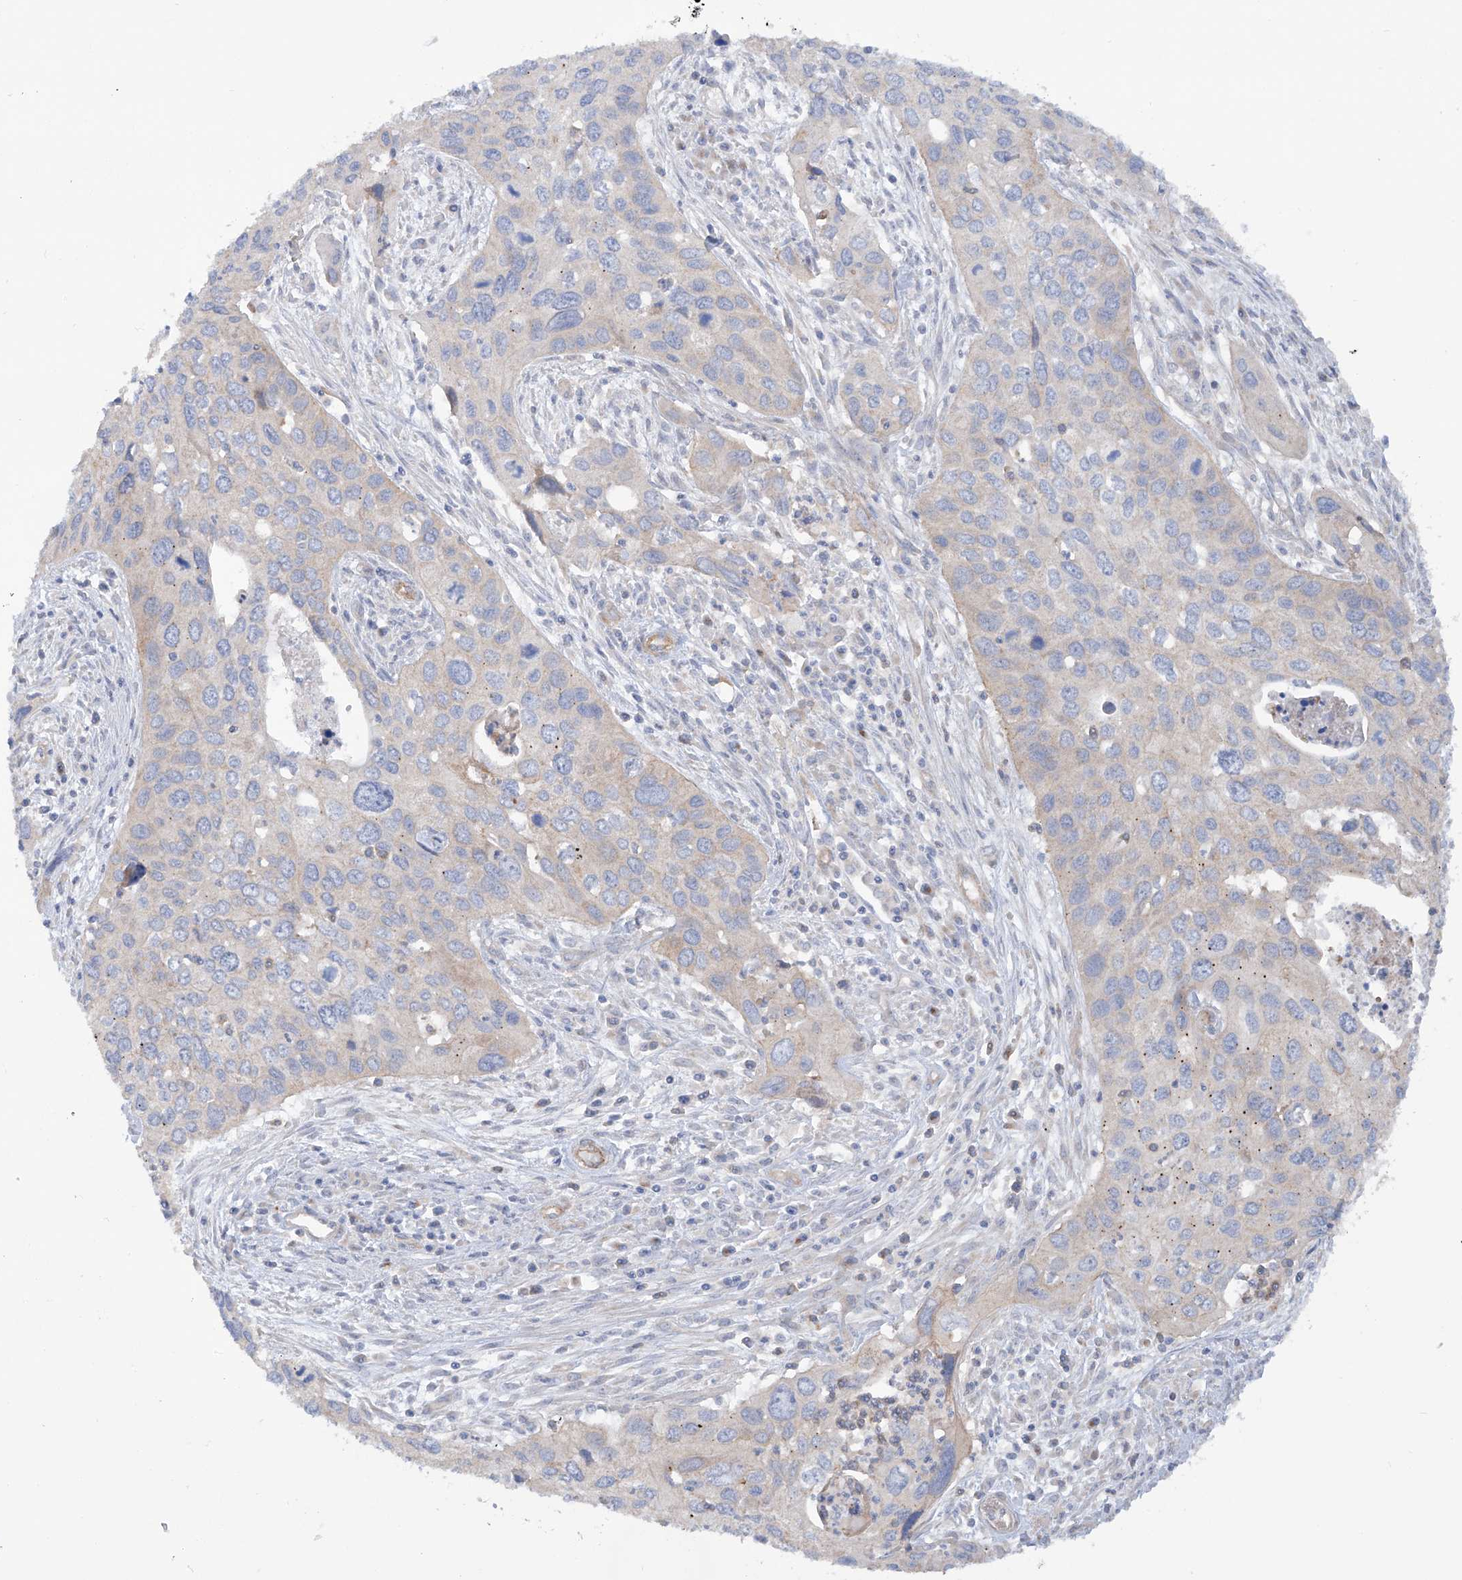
{"staining": {"intensity": "negative", "quantity": "none", "location": "none"}, "tissue": "cervical cancer", "cell_type": "Tumor cells", "image_type": "cancer", "snomed": [{"axis": "morphology", "description": "Squamous cell carcinoma, NOS"}, {"axis": "topography", "description": "Cervix"}], "caption": "This is an immunohistochemistry (IHC) photomicrograph of human cervical cancer (squamous cell carcinoma). There is no positivity in tumor cells.", "gene": "TMEM209", "patient": {"sex": "female", "age": 55}}